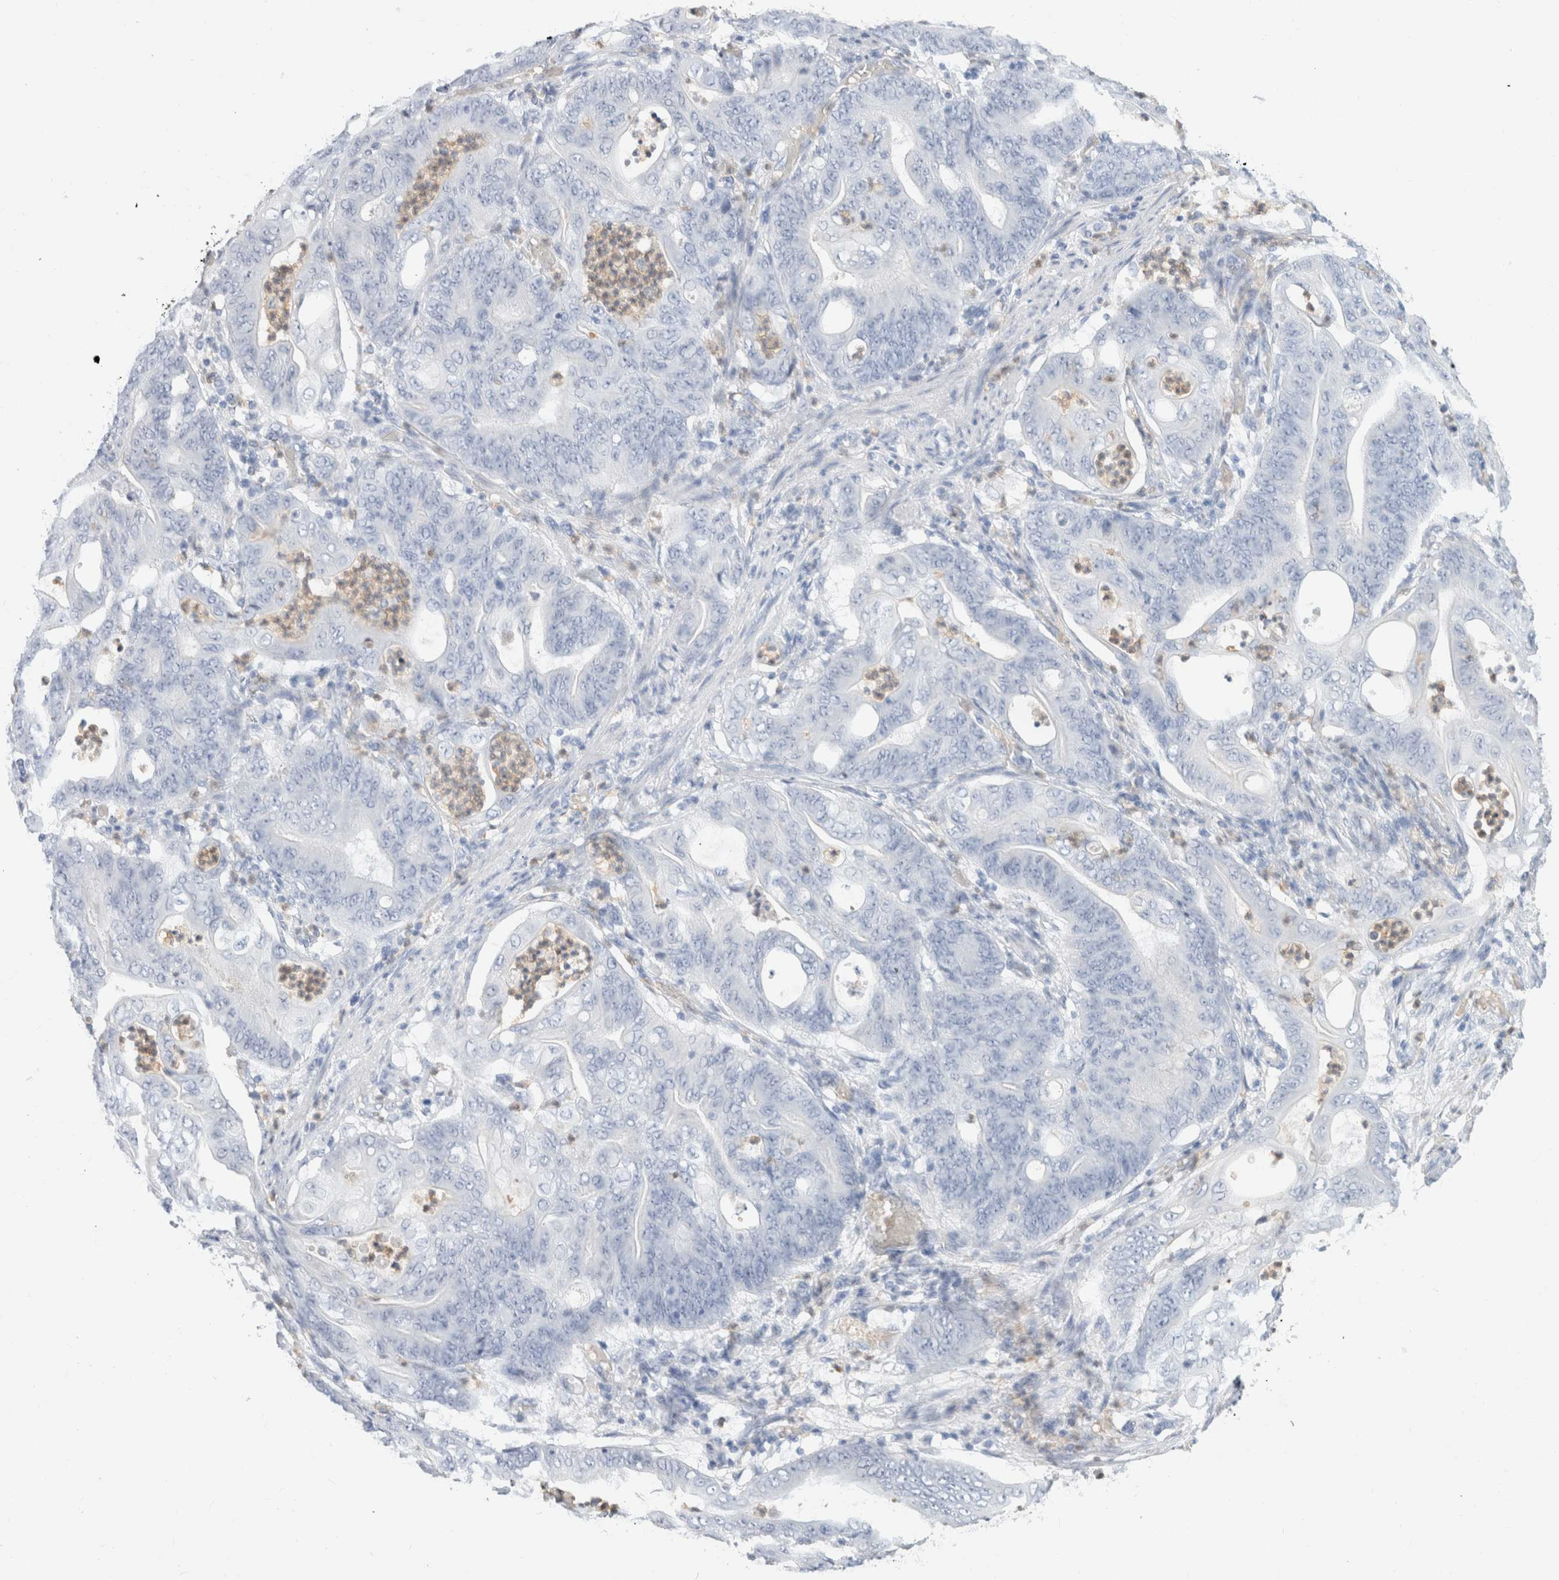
{"staining": {"intensity": "negative", "quantity": "none", "location": "none"}, "tissue": "stomach cancer", "cell_type": "Tumor cells", "image_type": "cancer", "snomed": [{"axis": "morphology", "description": "Adenocarcinoma, NOS"}, {"axis": "topography", "description": "Stomach"}], "caption": "This is an IHC micrograph of adenocarcinoma (stomach). There is no expression in tumor cells.", "gene": "ARG1", "patient": {"sex": "female", "age": 73}}